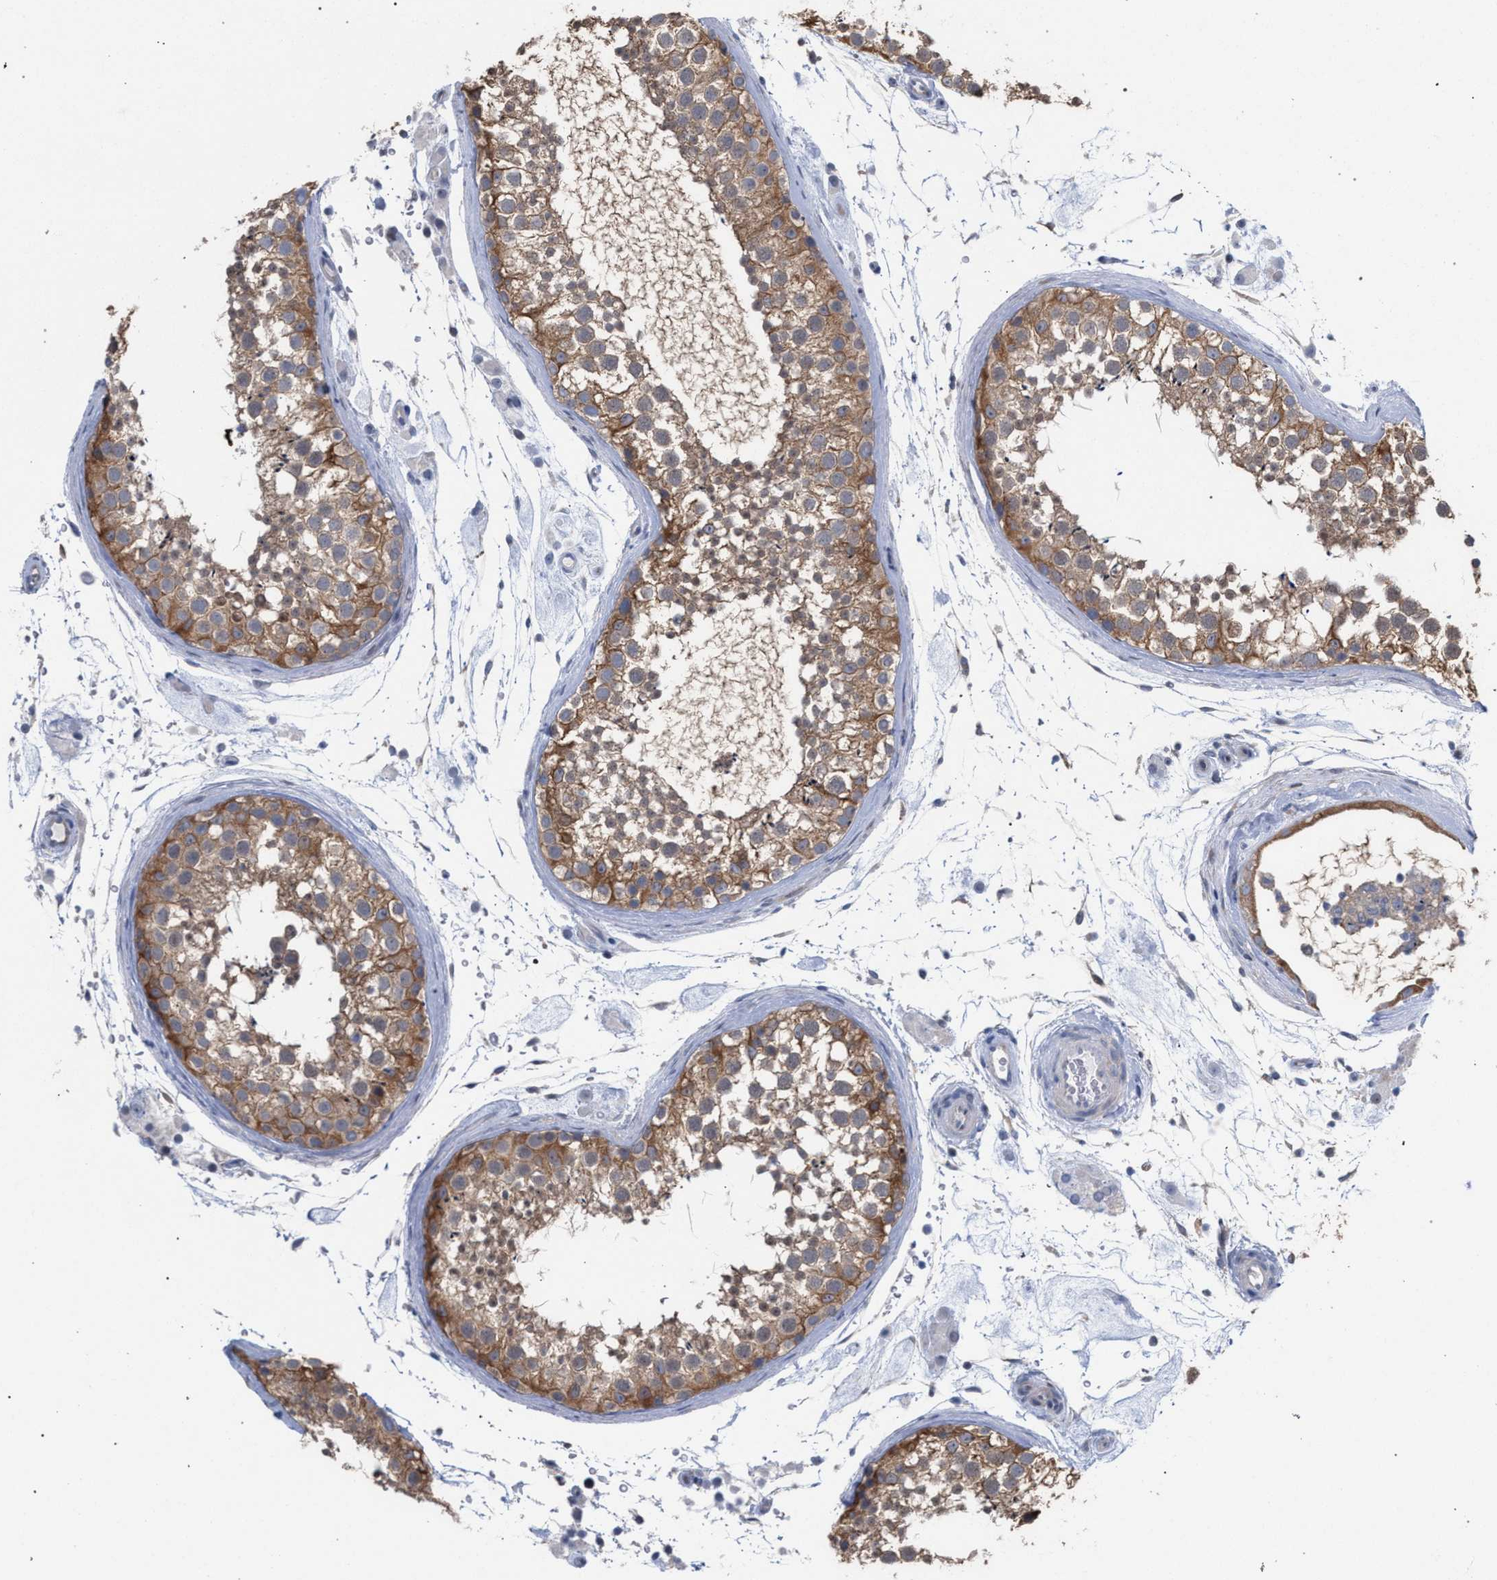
{"staining": {"intensity": "moderate", "quantity": ">75%", "location": "cytoplasmic/membranous"}, "tissue": "testis", "cell_type": "Cells in seminiferous ducts", "image_type": "normal", "snomed": [{"axis": "morphology", "description": "Normal tissue, NOS"}, {"axis": "topography", "description": "Testis"}], "caption": "Immunohistochemistry staining of benign testis, which reveals medium levels of moderate cytoplasmic/membranous expression in about >75% of cells in seminiferous ducts indicating moderate cytoplasmic/membranous protein expression. The staining was performed using DAB (3,3'-diaminobenzidine) (brown) for protein detection and nuclei were counterstained in hematoxylin (blue).", "gene": "FHOD3", "patient": {"sex": "male", "age": 46}}